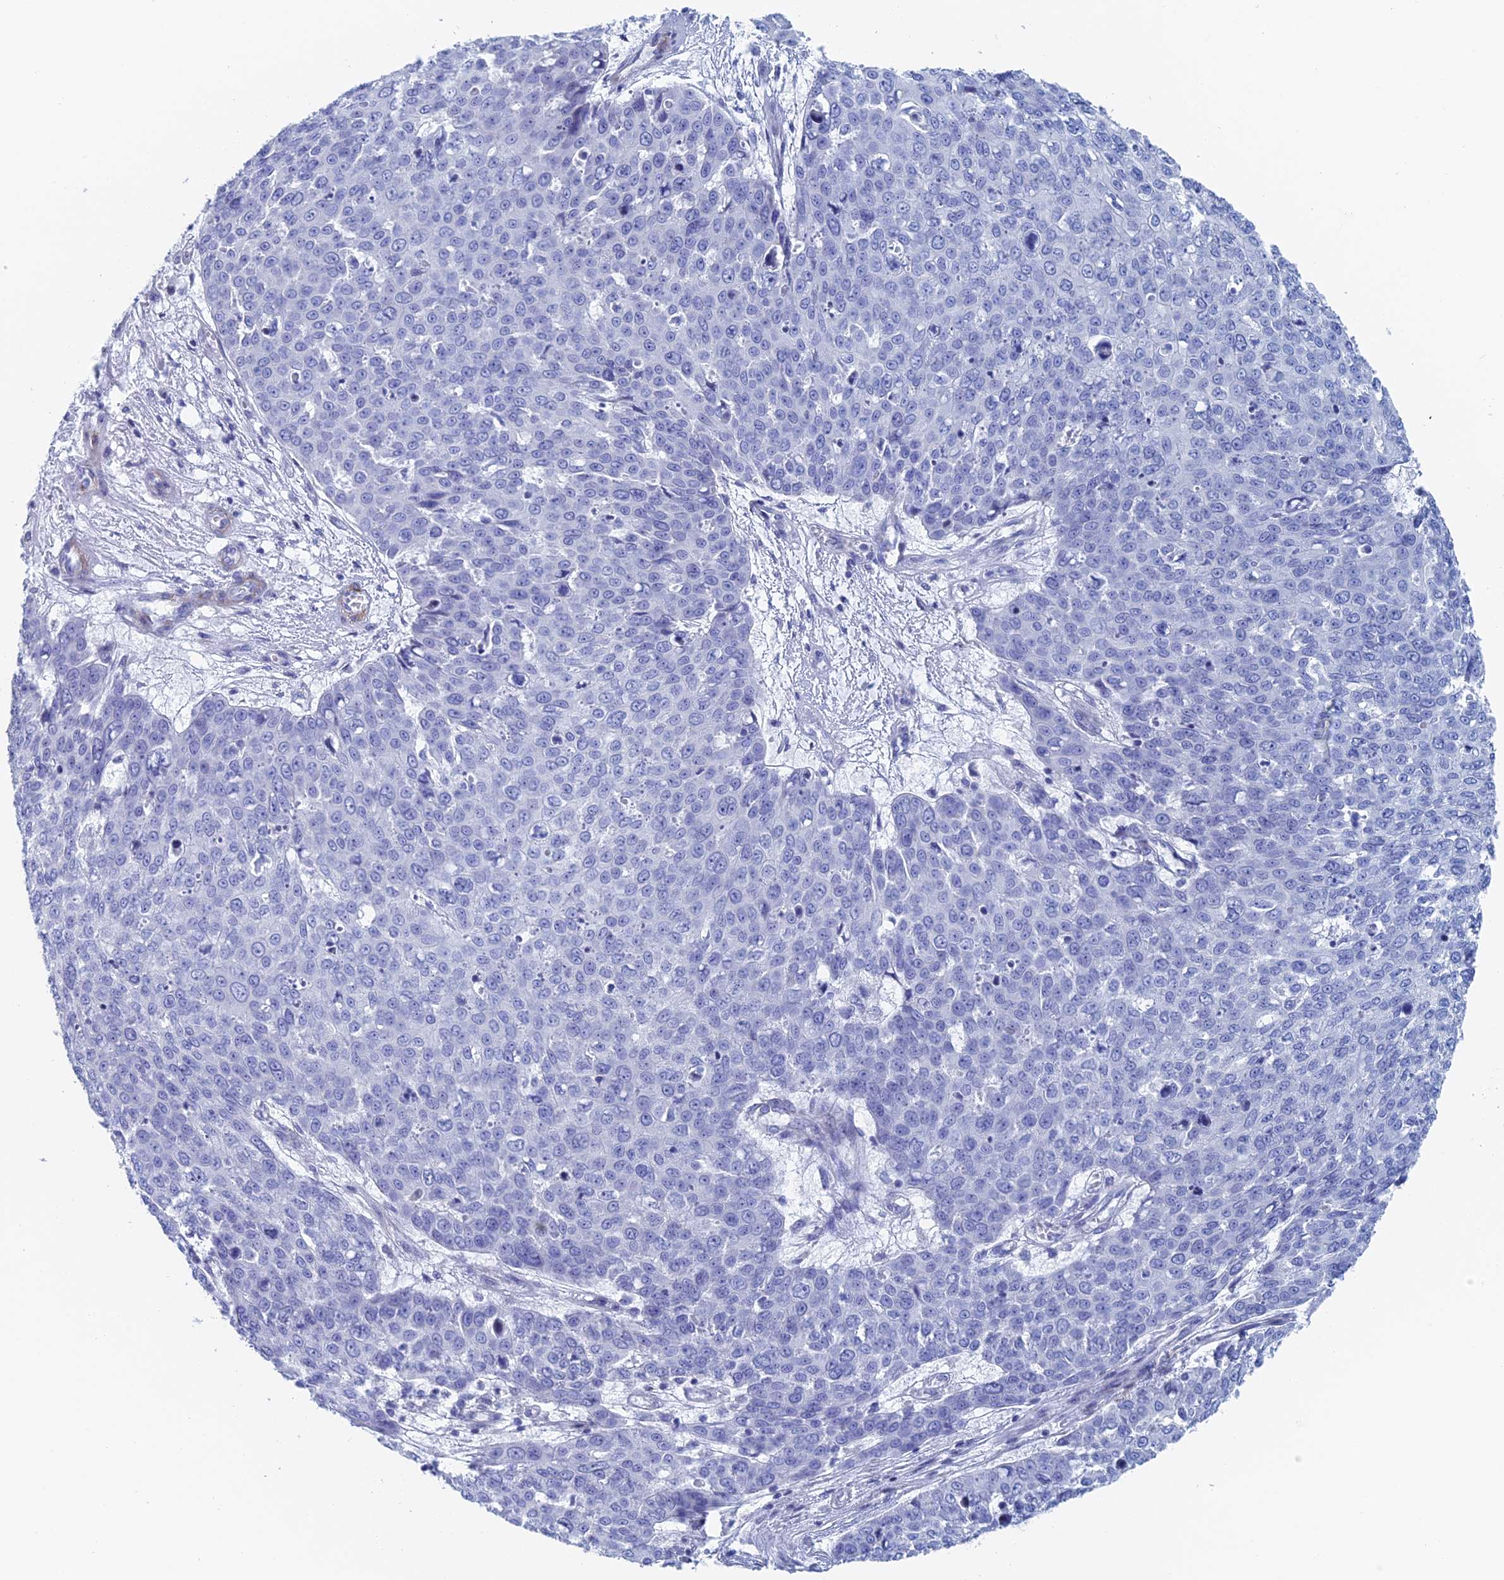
{"staining": {"intensity": "negative", "quantity": "none", "location": "none"}, "tissue": "skin cancer", "cell_type": "Tumor cells", "image_type": "cancer", "snomed": [{"axis": "morphology", "description": "Squamous cell carcinoma, NOS"}, {"axis": "topography", "description": "Skin"}], "caption": "This image is of skin cancer stained with immunohistochemistry (IHC) to label a protein in brown with the nuclei are counter-stained blue. There is no positivity in tumor cells.", "gene": "KCNK18", "patient": {"sex": "male", "age": 71}}